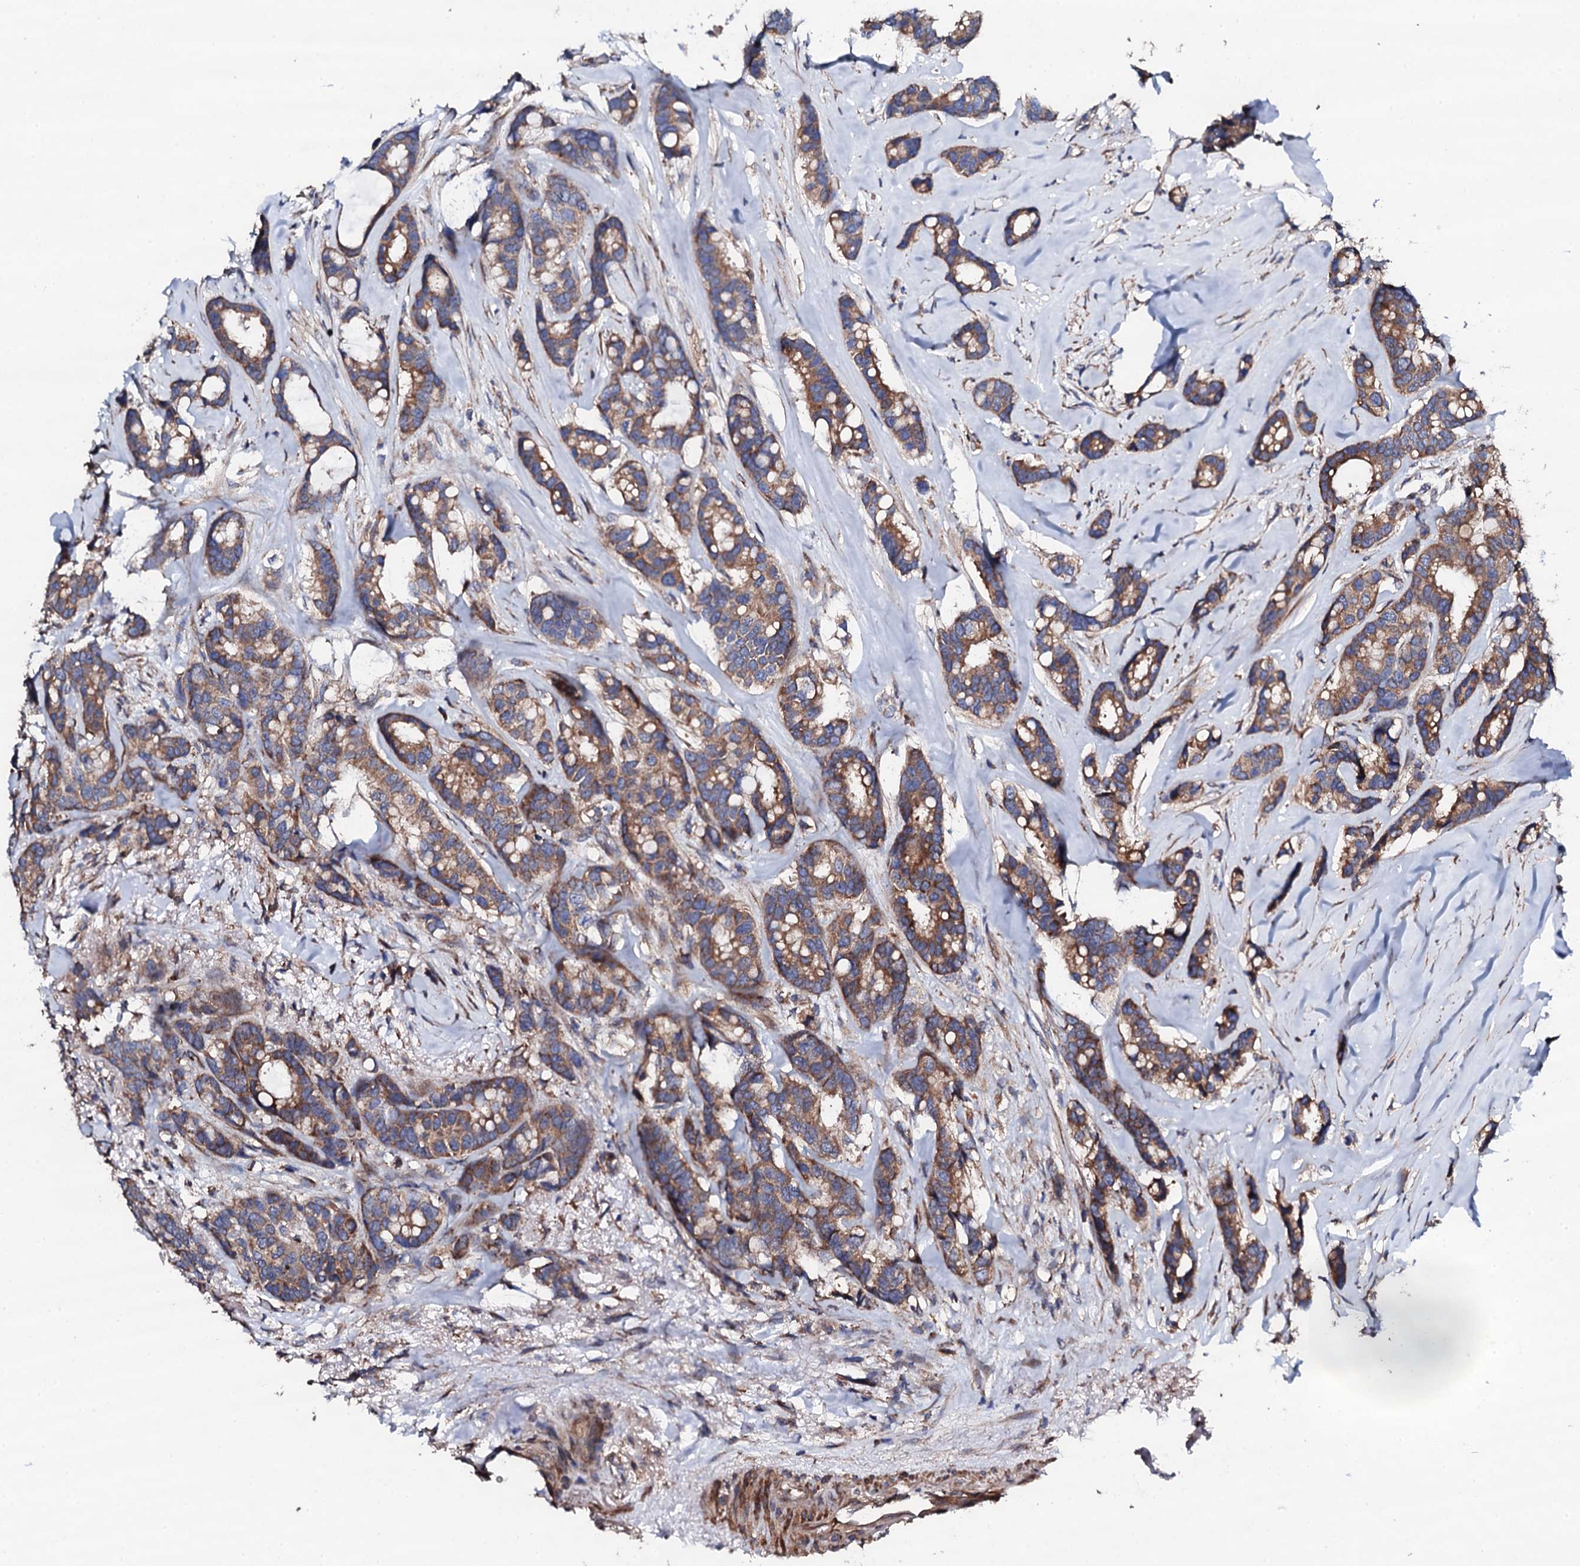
{"staining": {"intensity": "moderate", "quantity": ">75%", "location": "cytoplasmic/membranous"}, "tissue": "breast cancer", "cell_type": "Tumor cells", "image_type": "cancer", "snomed": [{"axis": "morphology", "description": "Duct carcinoma"}, {"axis": "topography", "description": "Breast"}], "caption": "Approximately >75% of tumor cells in human infiltrating ductal carcinoma (breast) display moderate cytoplasmic/membranous protein positivity as visualized by brown immunohistochemical staining.", "gene": "LIPT2", "patient": {"sex": "female", "age": 87}}